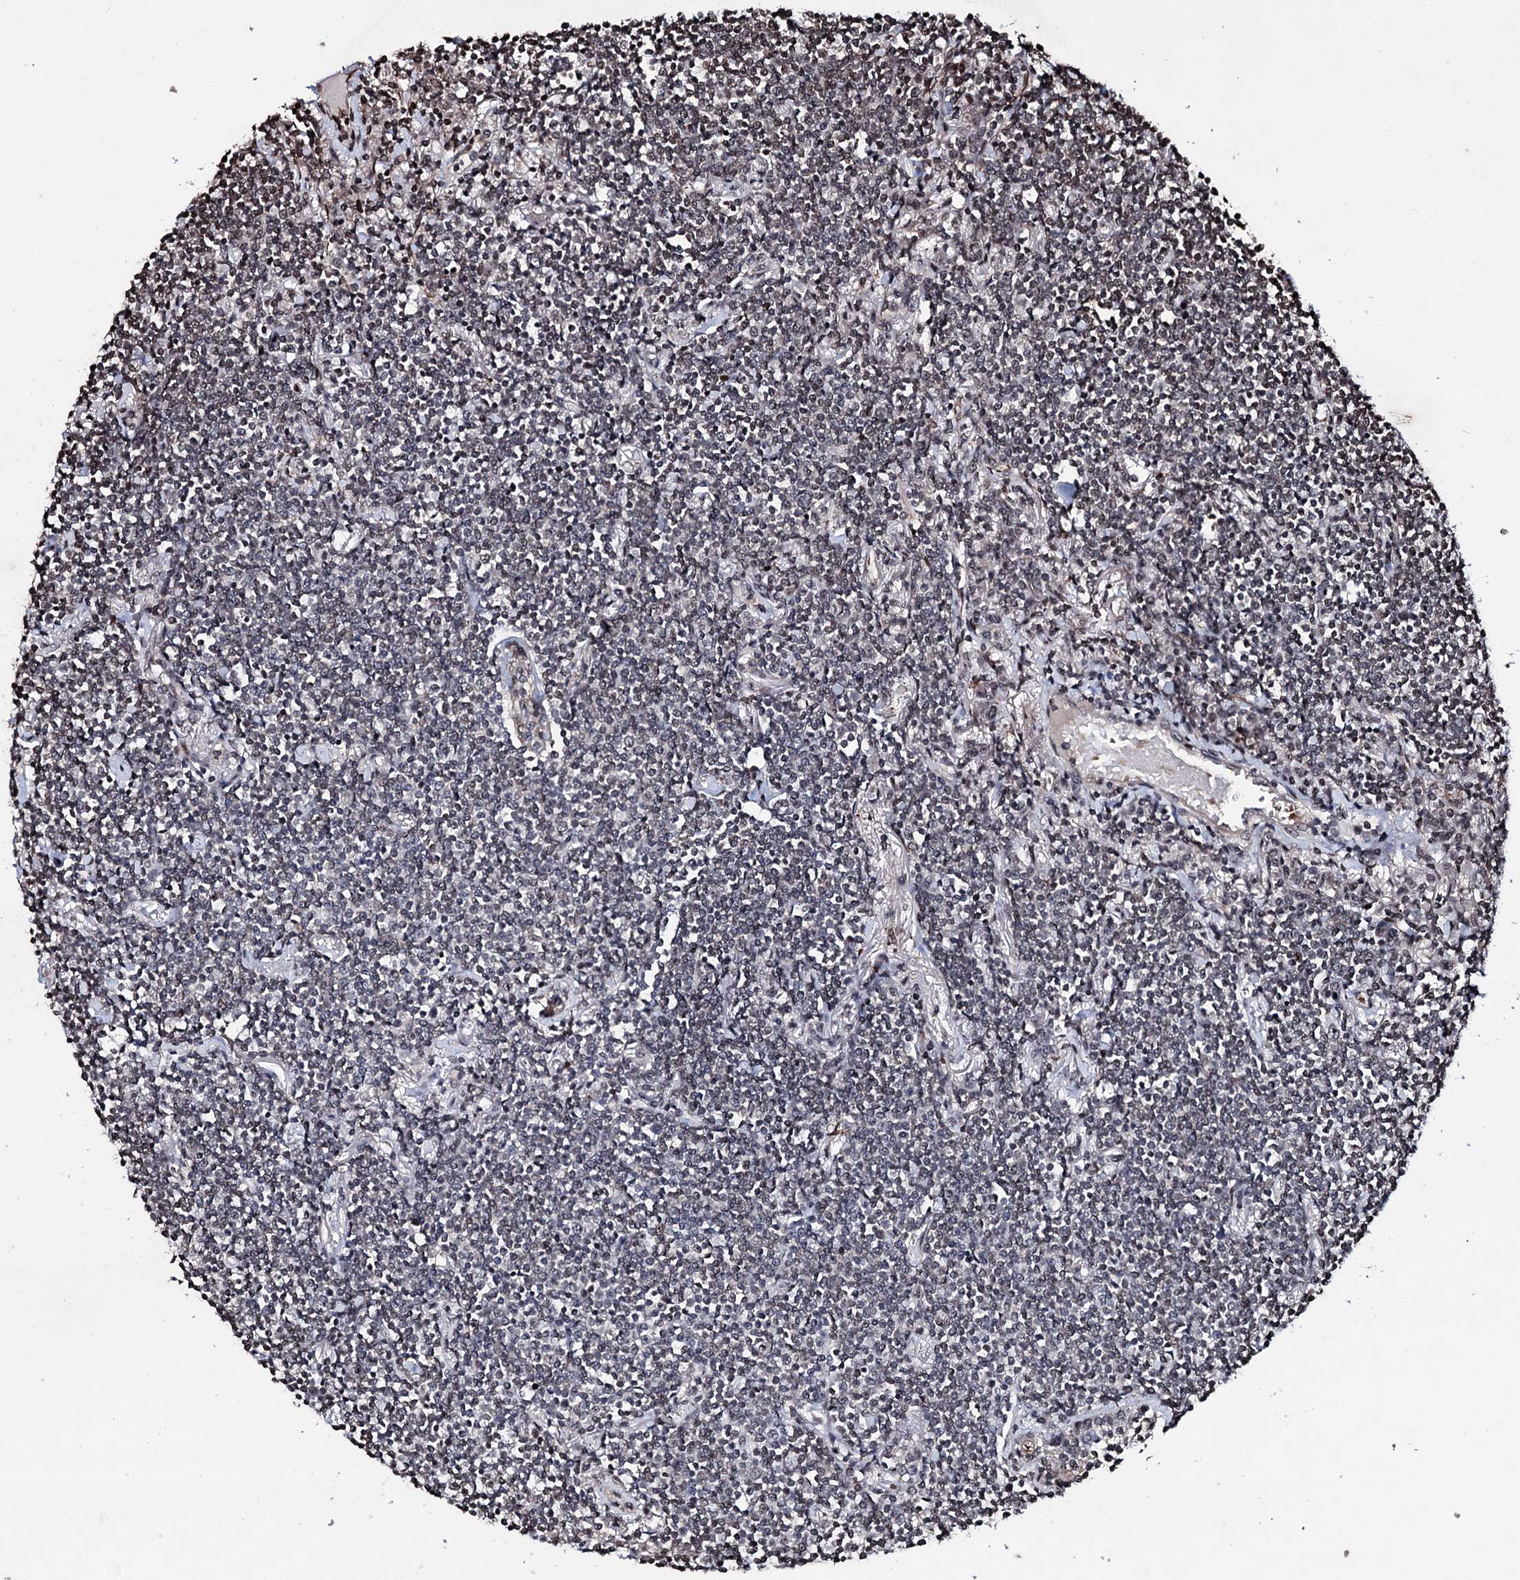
{"staining": {"intensity": "weak", "quantity": "<25%", "location": "nuclear"}, "tissue": "lymphoma", "cell_type": "Tumor cells", "image_type": "cancer", "snomed": [{"axis": "morphology", "description": "Malignant lymphoma, non-Hodgkin's type, Low grade"}, {"axis": "topography", "description": "Lung"}], "caption": "DAB (3,3'-diaminobenzidine) immunohistochemical staining of human malignant lymphoma, non-Hodgkin's type (low-grade) demonstrates no significant staining in tumor cells.", "gene": "EYA4", "patient": {"sex": "female", "age": 71}}